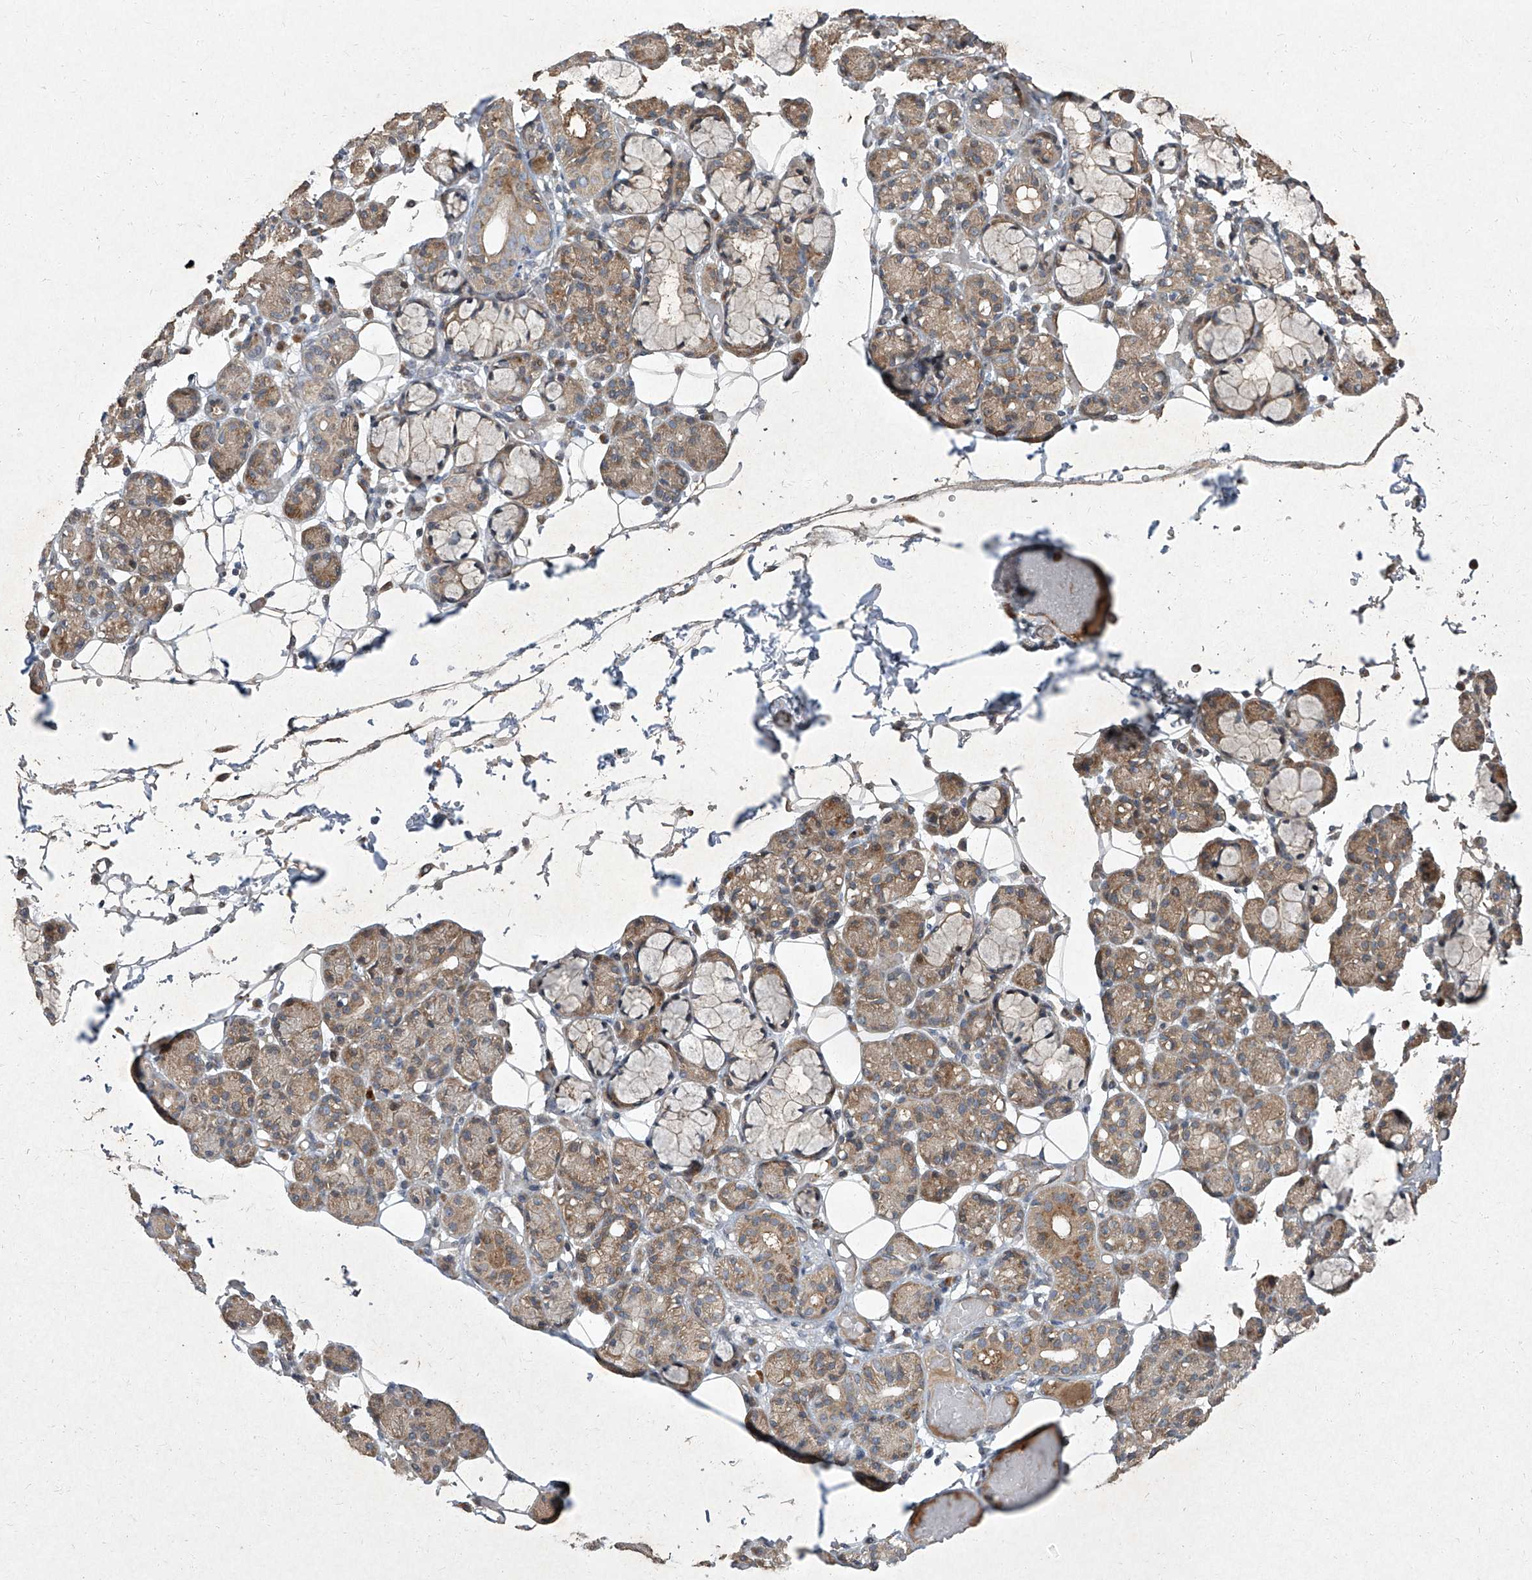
{"staining": {"intensity": "moderate", "quantity": ">75%", "location": "cytoplasmic/membranous"}, "tissue": "salivary gland", "cell_type": "Glandular cells", "image_type": "normal", "snomed": [{"axis": "morphology", "description": "Normal tissue, NOS"}, {"axis": "topography", "description": "Salivary gland"}], "caption": "A histopathology image of human salivary gland stained for a protein exhibits moderate cytoplasmic/membranous brown staining in glandular cells. Using DAB (brown) and hematoxylin (blue) stains, captured at high magnification using brightfield microscopy.", "gene": "CCN1", "patient": {"sex": "male", "age": 63}}